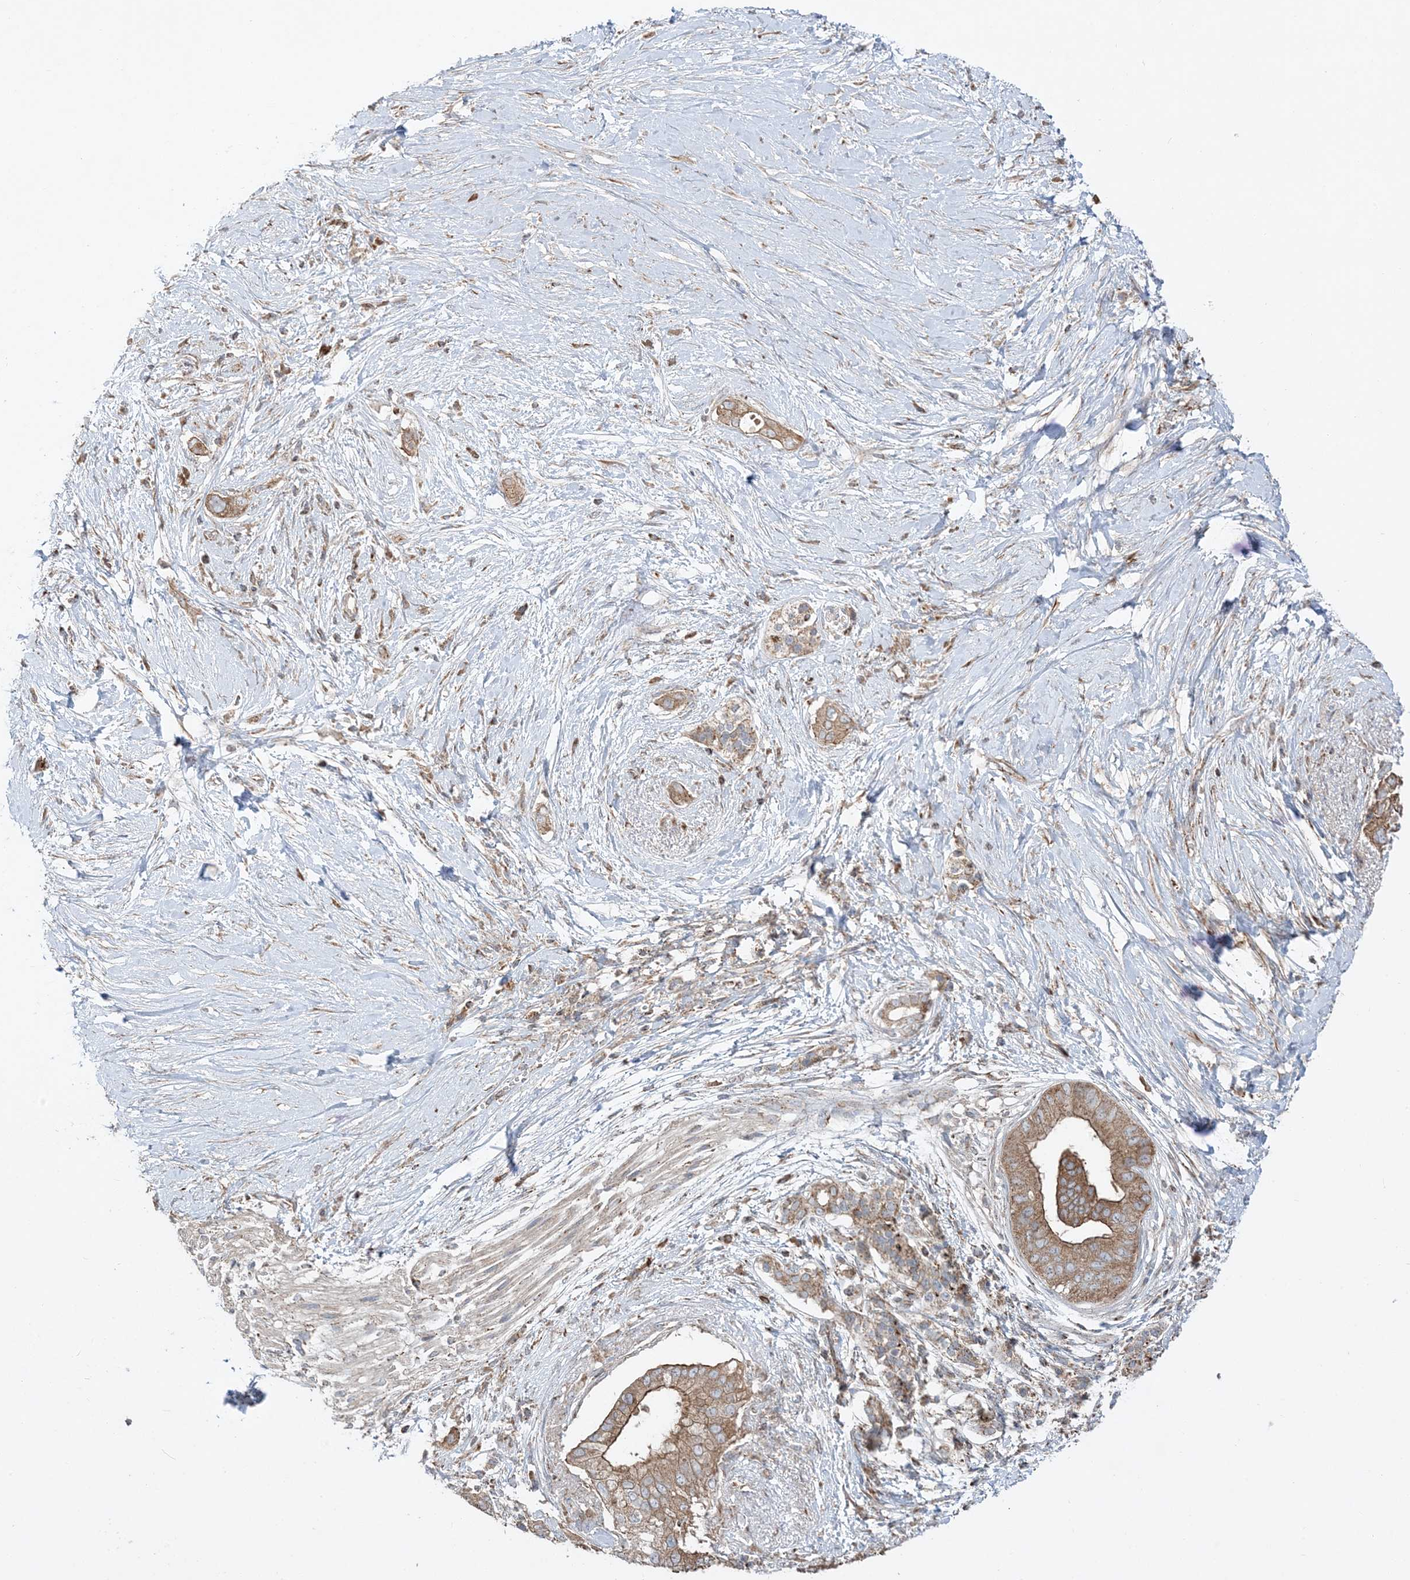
{"staining": {"intensity": "moderate", "quantity": ">75%", "location": "cytoplasmic/membranous"}, "tissue": "pancreatic cancer", "cell_type": "Tumor cells", "image_type": "cancer", "snomed": [{"axis": "morphology", "description": "Normal tissue, NOS"}, {"axis": "morphology", "description": "Adenocarcinoma, NOS"}, {"axis": "topography", "description": "Pancreas"}, {"axis": "topography", "description": "Peripheral nerve tissue"}], "caption": "Immunohistochemistry (DAB) staining of human pancreatic cancer (adenocarcinoma) reveals moderate cytoplasmic/membranous protein expression in about >75% of tumor cells.", "gene": "AARS2", "patient": {"sex": "male", "age": 59}}